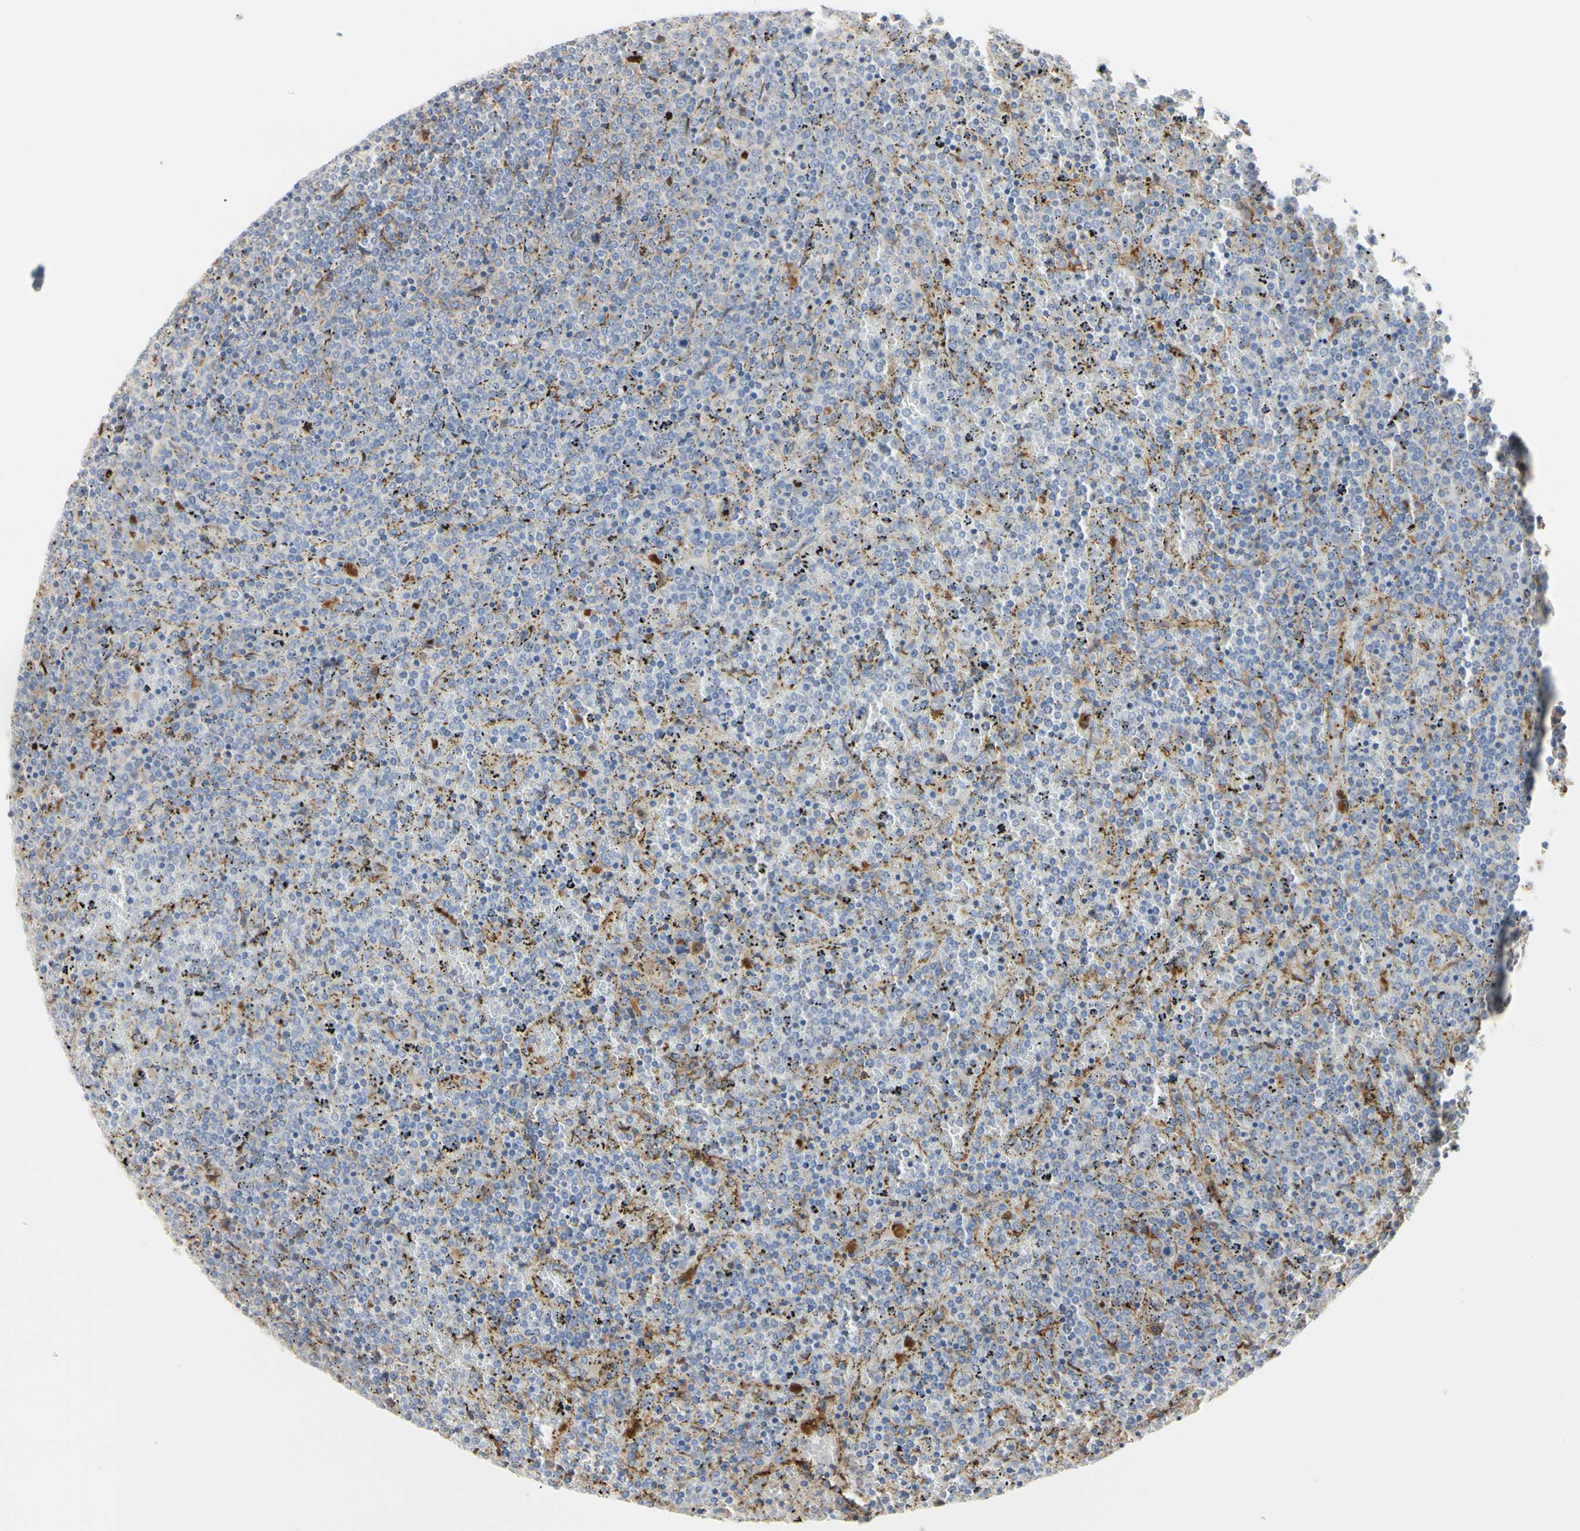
{"staining": {"intensity": "weak", "quantity": "<25%", "location": "cytoplasmic/membranous"}, "tissue": "lymphoma", "cell_type": "Tumor cells", "image_type": "cancer", "snomed": [{"axis": "morphology", "description": "Malignant lymphoma, non-Hodgkin's type, Low grade"}, {"axis": "topography", "description": "Spleen"}], "caption": "The micrograph shows no significant expression in tumor cells of lymphoma.", "gene": "C3orf52", "patient": {"sex": "female", "age": 77}}